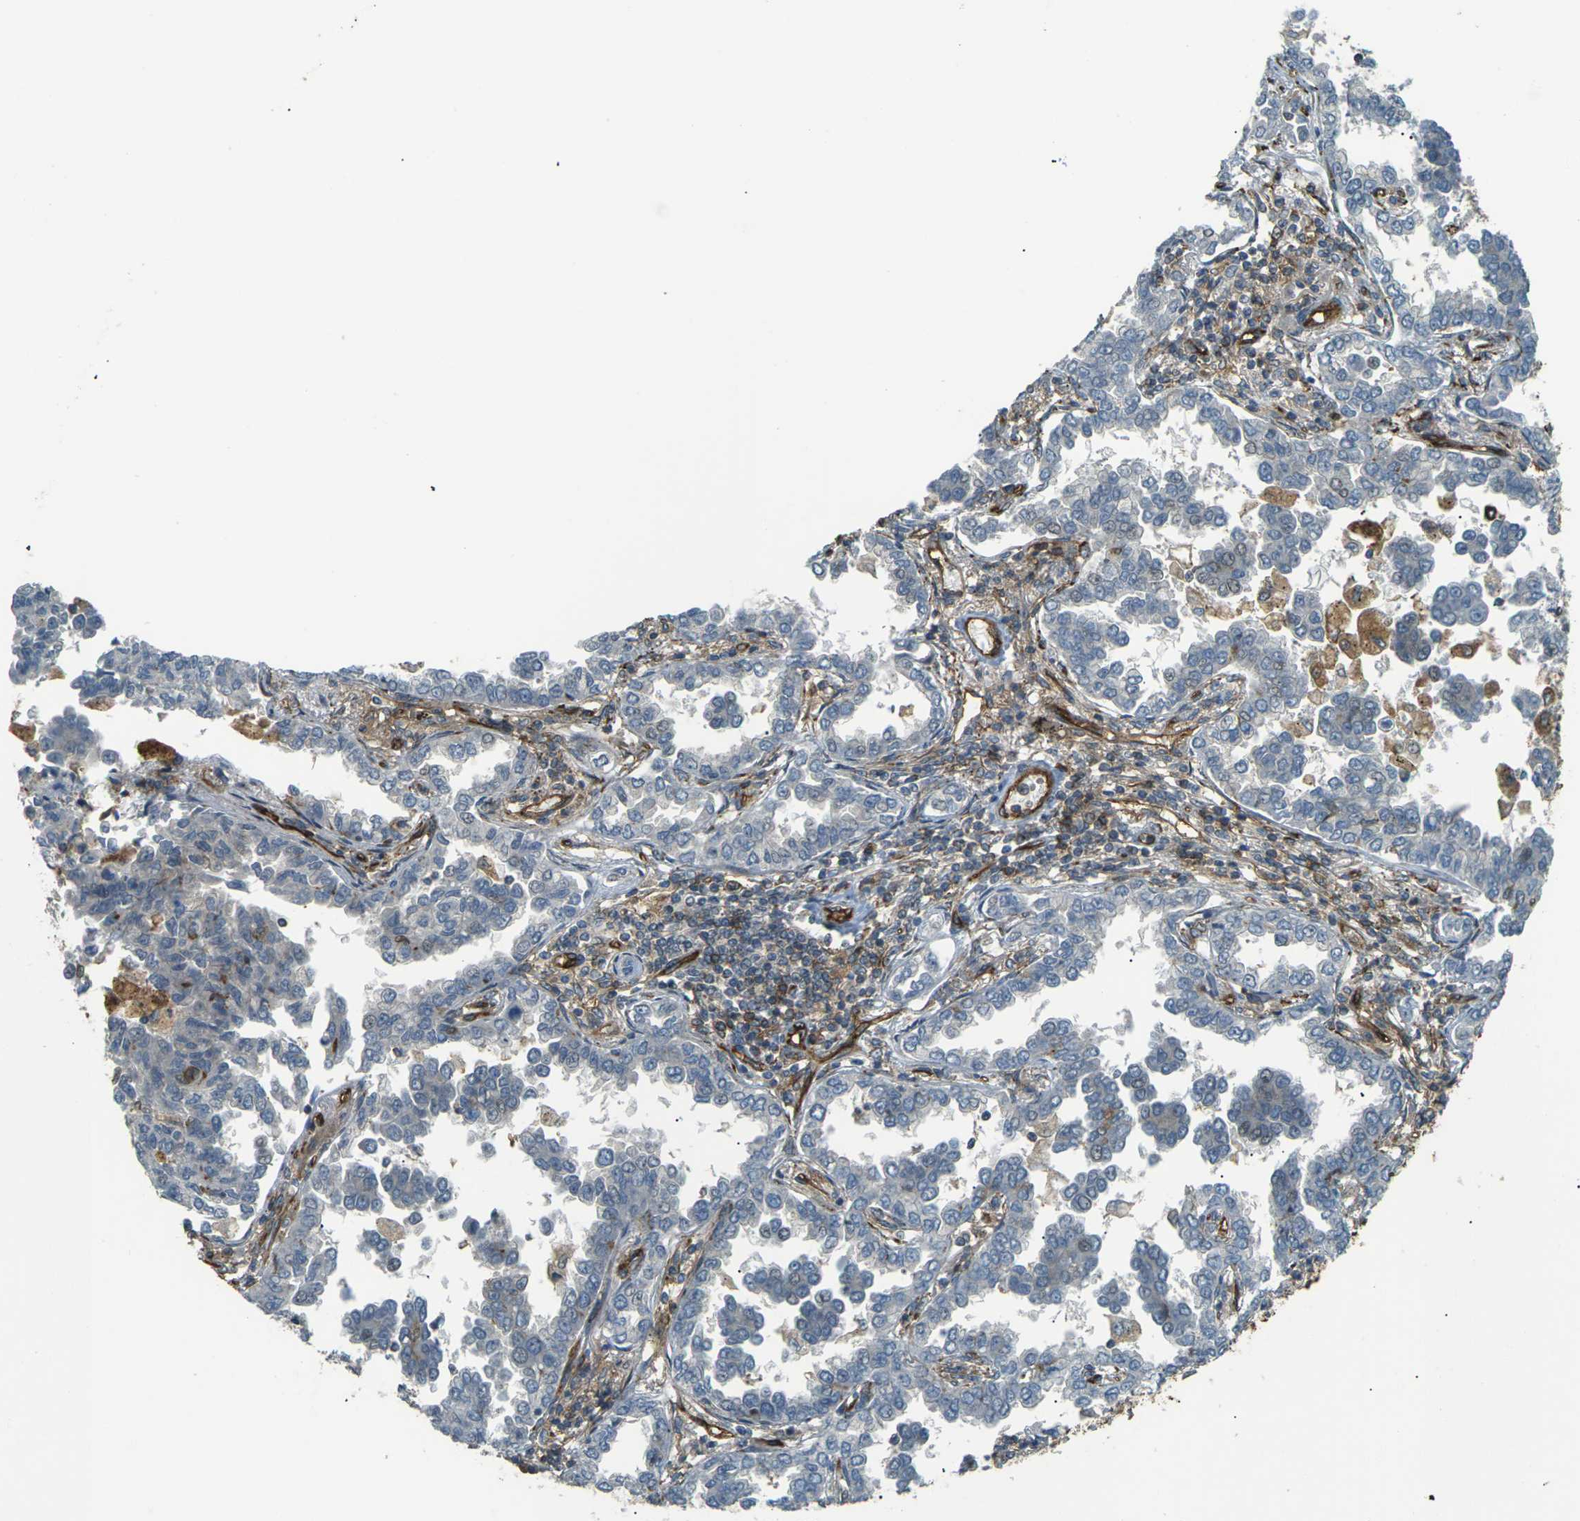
{"staining": {"intensity": "negative", "quantity": "none", "location": "none"}, "tissue": "lung cancer", "cell_type": "Tumor cells", "image_type": "cancer", "snomed": [{"axis": "morphology", "description": "Normal tissue, NOS"}, {"axis": "morphology", "description": "Adenocarcinoma, NOS"}, {"axis": "topography", "description": "Lung"}], "caption": "There is no significant expression in tumor cells of adenocarcinoma (lung).", "gene": "S1PR1", "patient": {"sex": "male", "age": 59}}